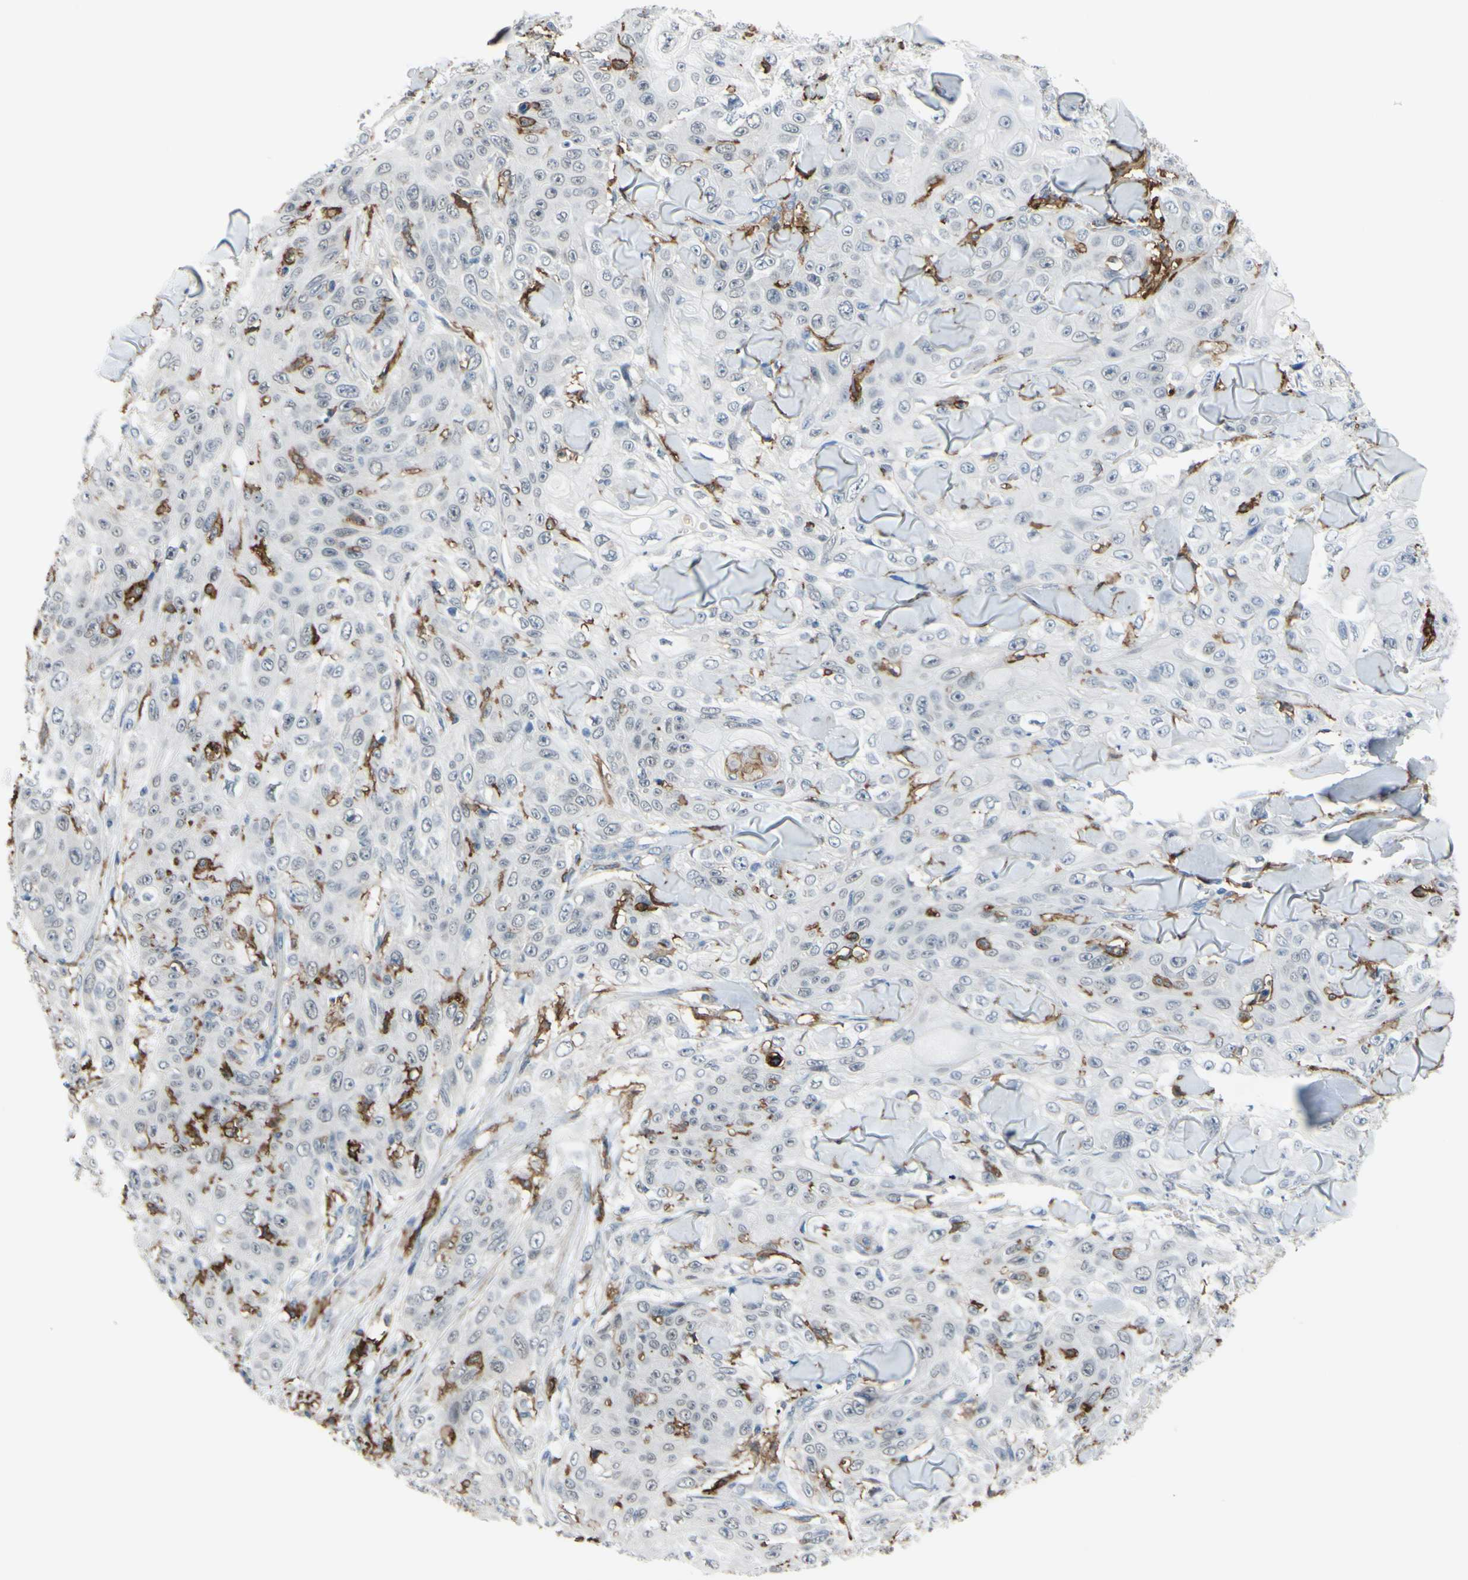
{"staining": {"intensity": "negative", "quantity": "none", "location": "none"}, "tissue": "skin cancer", "cell_type": "Tumor cells", "image_type": "cancer", "snomed": [{"axis": "morphology", "description": "Squamous cell carcinoma, NOS"}, {"axis": "topography", "description": "Skin"}], "caption": "Protein analysis of skin squamous cell carcinoma demonstrates no significant staining in tumor cells.", "gene": "FCGR2A", "patient": {"sex": "male", "age": 86}}